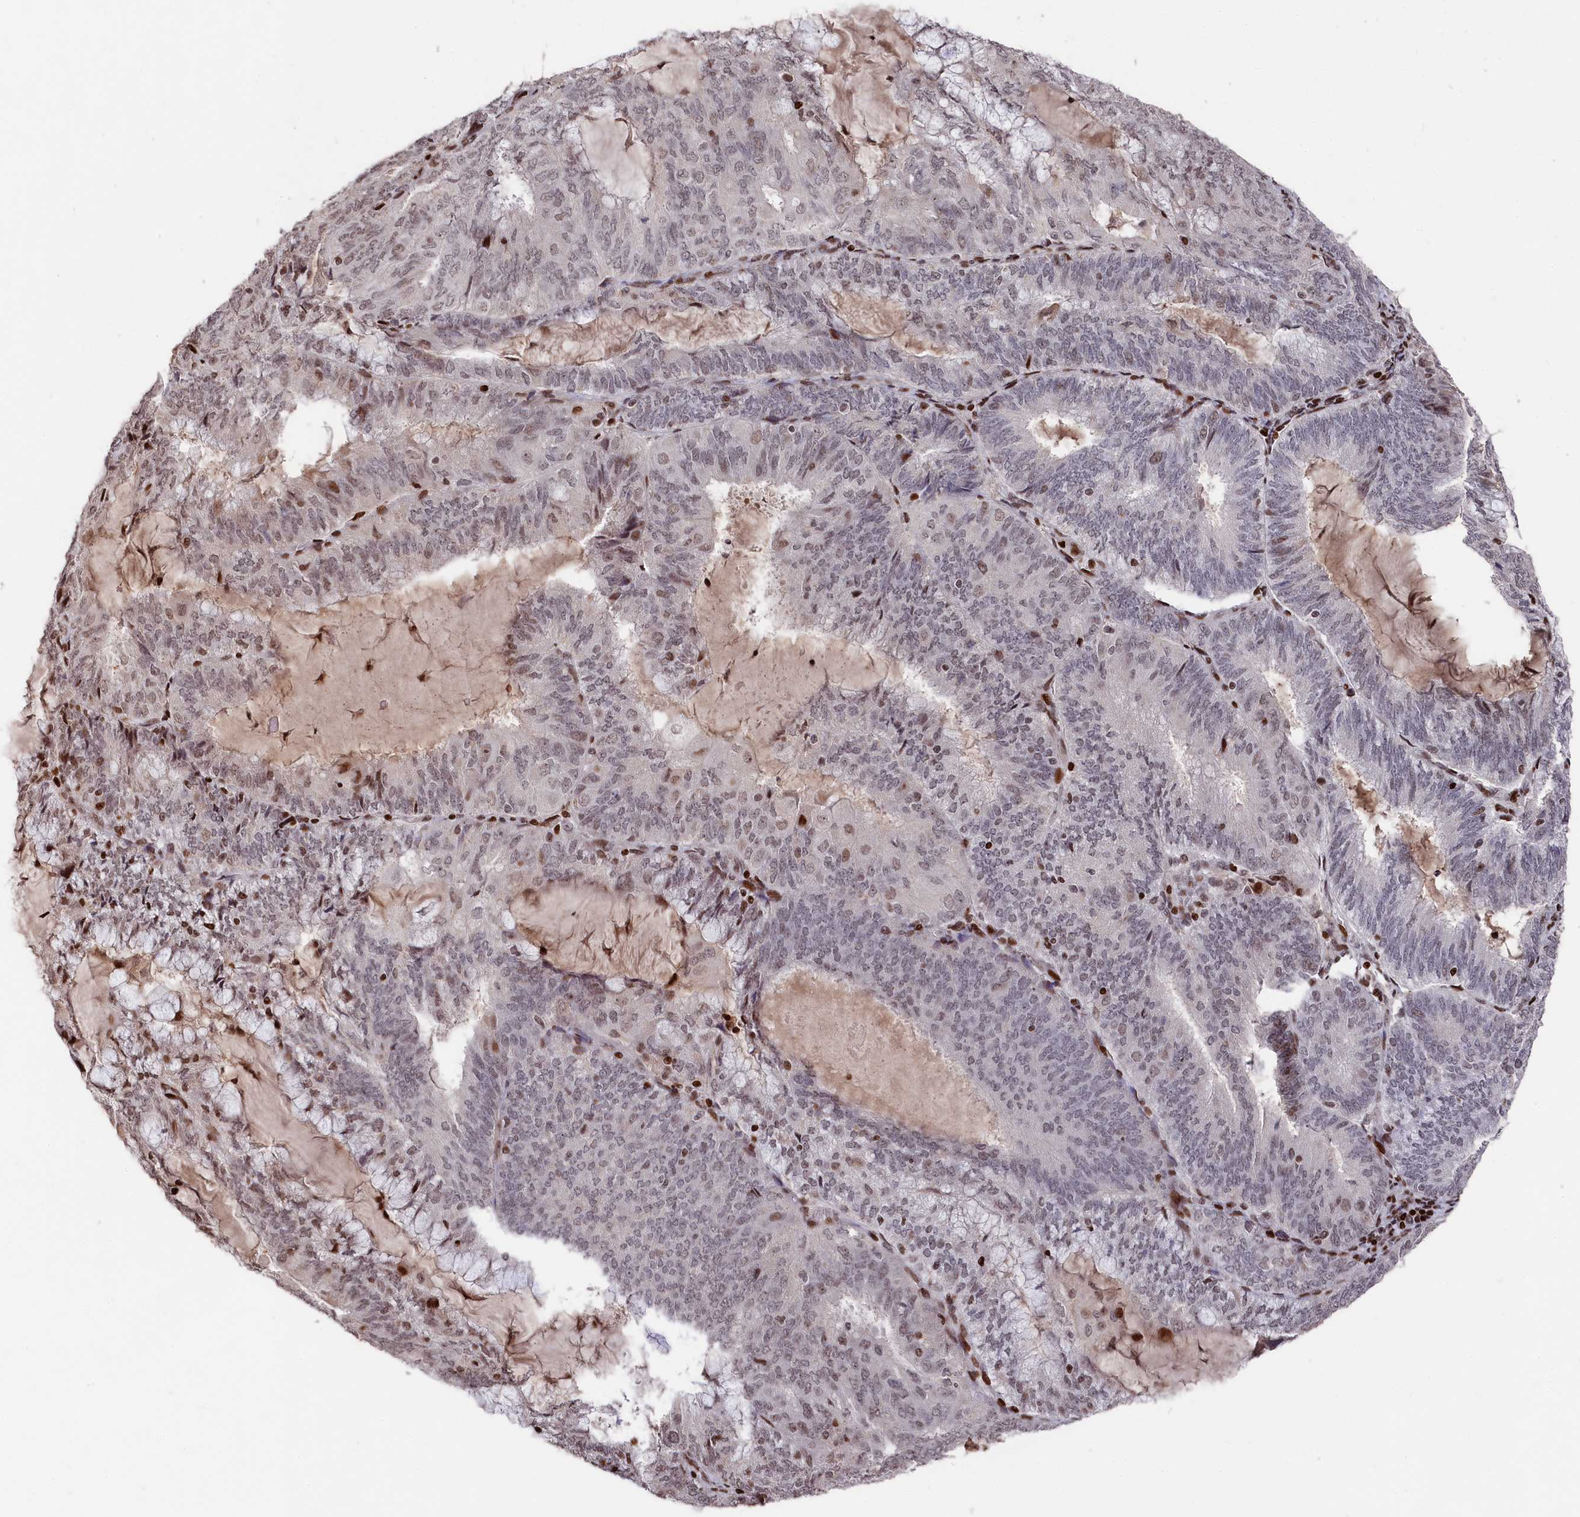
{"staining": {"intensity": "weak", "quantity": "<25%", "location": "nuclear"}, "tissue": "endometrial cancer", "cell_type": "Tumor cells", "image_type": "cancer", "snomed": [{"axis": "morphology", "description": "Adenocarcinoma, NOS"}, {"axis": "topography", "description": "Endometrium"}], "caption": "Adenocarcinoma (endometrial) stained for a protein using immunohistochemistry (IHC) shows no staining tumor cells.", "gene": "MCF2L2", "patient": {"sex": "female", "age": 81}}